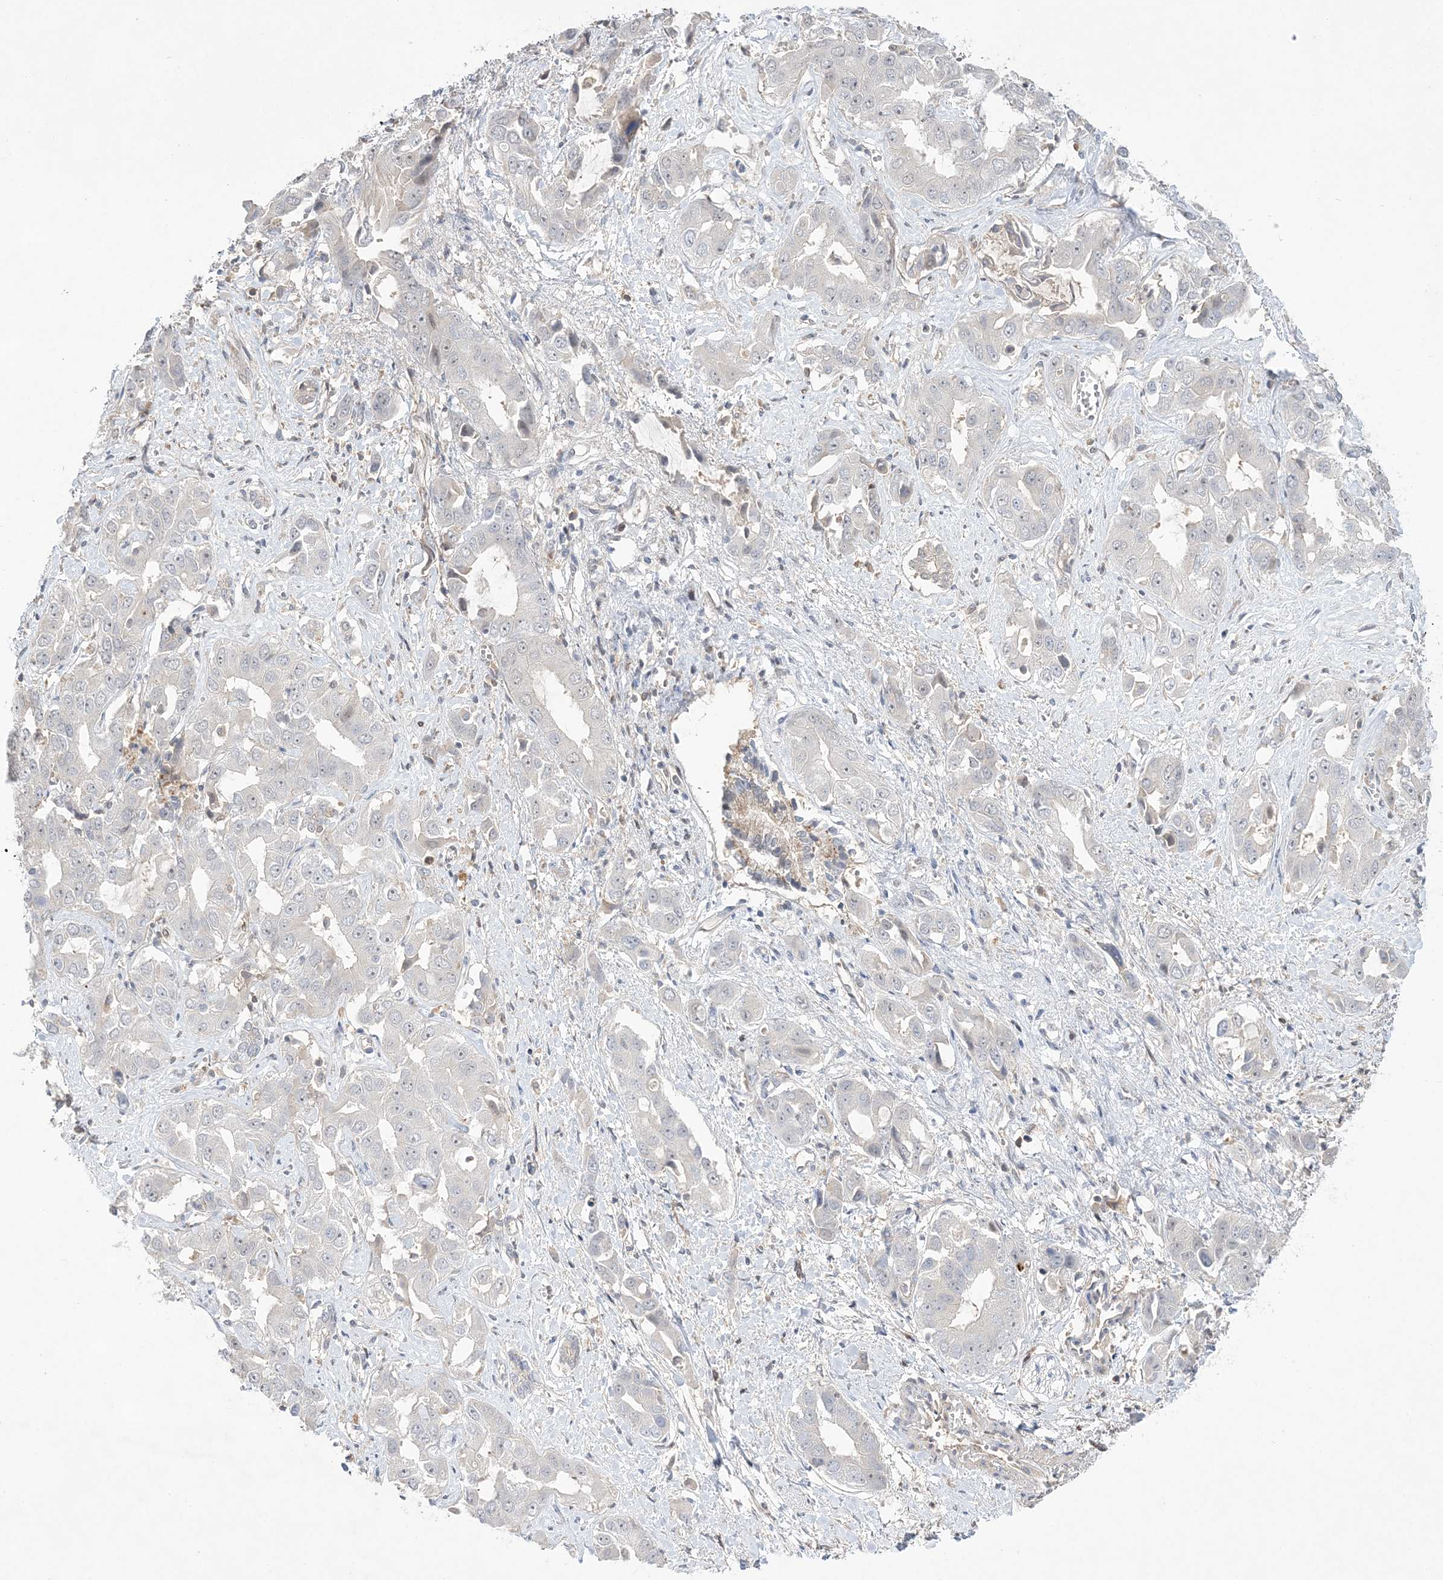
{"staining": {"intensity": "negative", "quantity": "none", "location": "none"}, "tissue": "liver cancer", "cell_type": "Tumor cells", "image_type": "cancer", "snomed": [{"axis": "morphology", "description": "Cholangiocarcinoma"}, {"axis": "topography", "description": "Liver"}], "caption": "The photomicrograph displays no significant staining in tumor cells of liver cancer (cholangiocarcinoma).", "gene": "TMEM132B", "patient": {"sex": "female", "age": 52}}